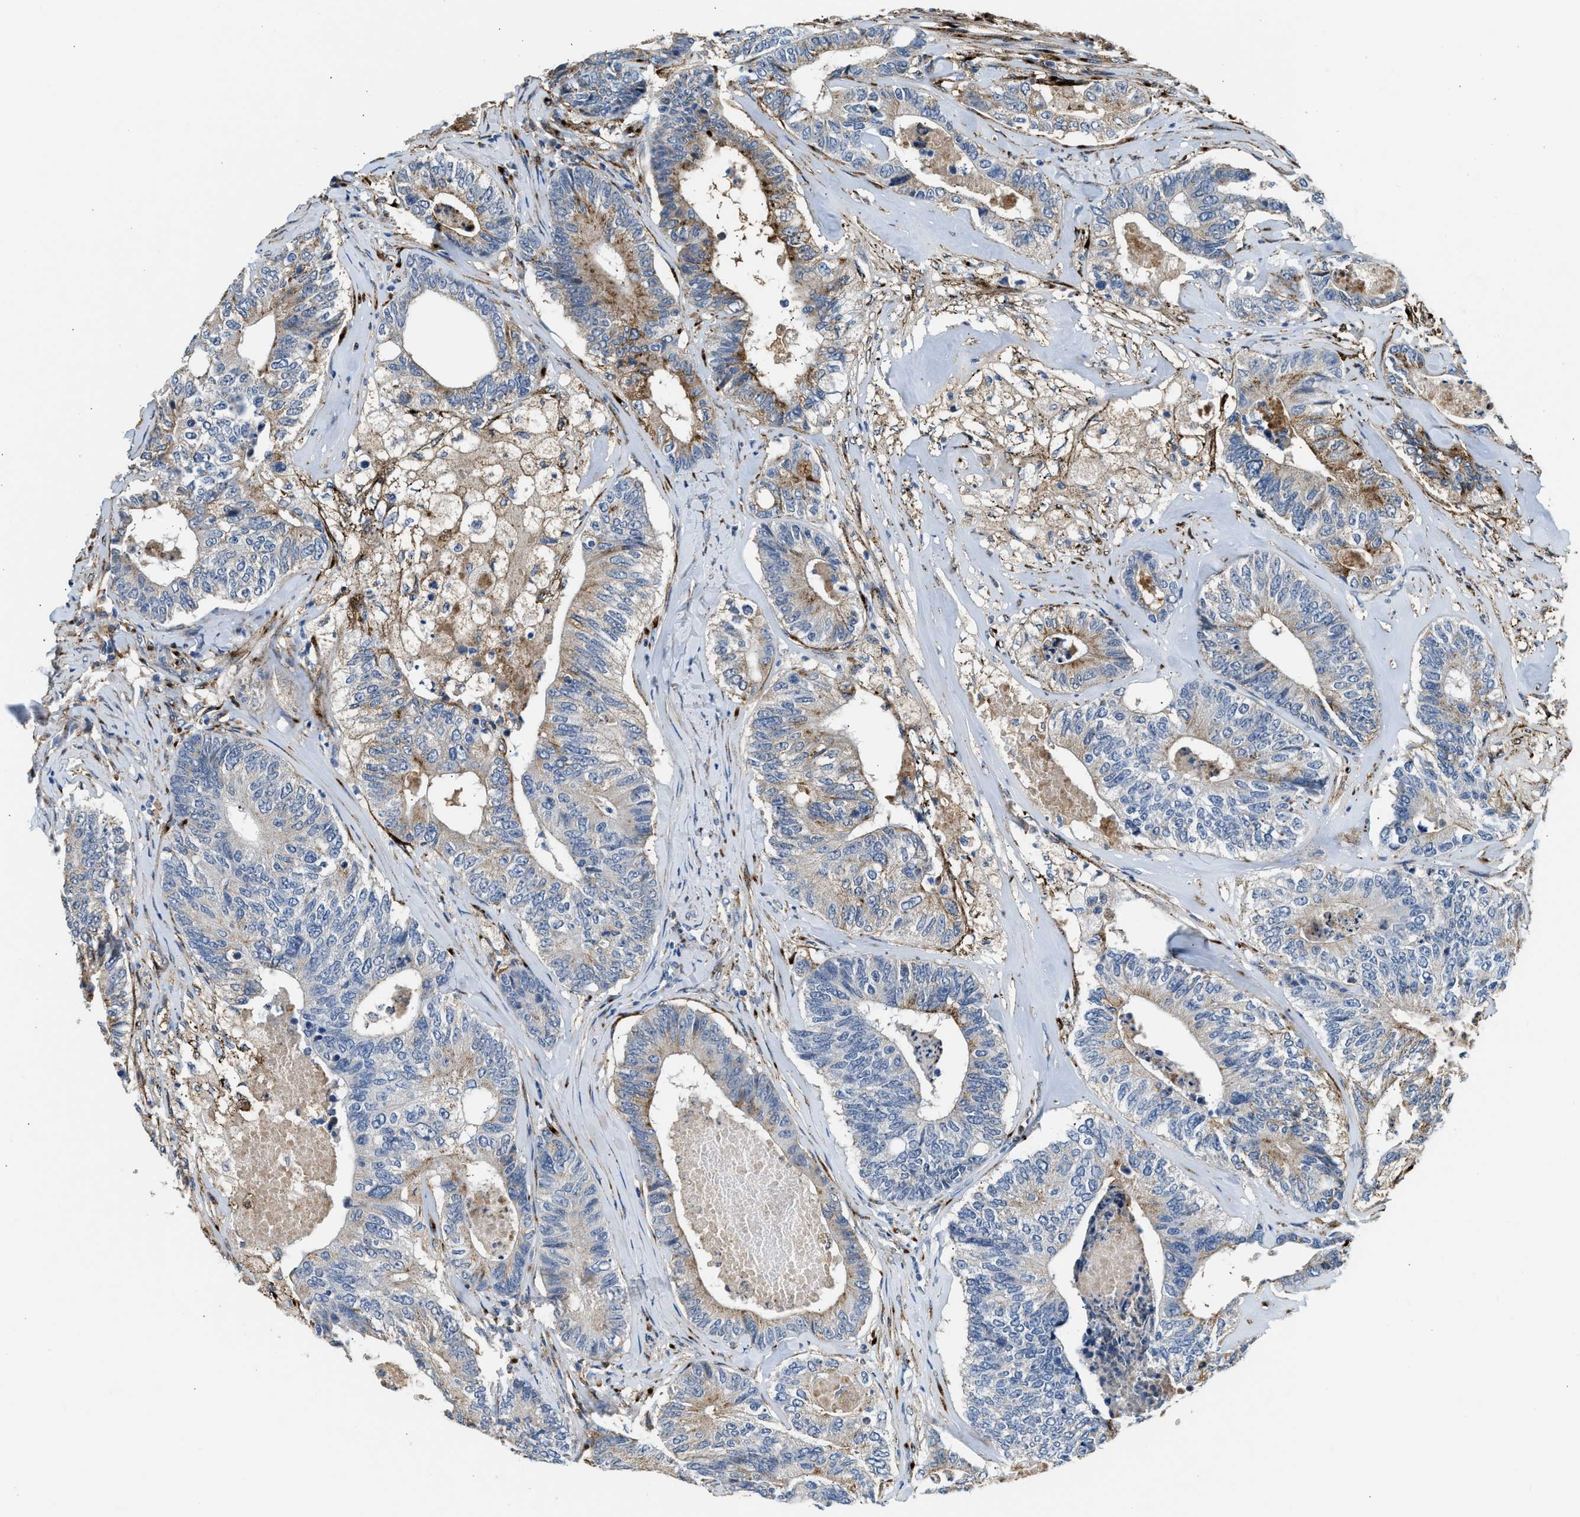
{"staining": {"intensity": "moderate", "quantity": "<25%", "location": "cytoplasmic/membranous"}, "tissue": "colorectal cancer", "cell_type": "Tumor cells", "image_type": "cancer", "snomed": [{"axis": "morphology", "description": "Adenocarcinoma, NOS"}, {"axis": "topography", "description": "Colon"}], "caption": "Adenocarcinoma (colorectal) stained with DAB (3,3'-diaminobenzidine) immunohistochemistry (IHC) exhibits low levels of moderate cytoplasmic/membranous positivity in approximately <25% of tumor cells.", "gene": "LRP1", "patient": {"sex": "female", "age": 67}}